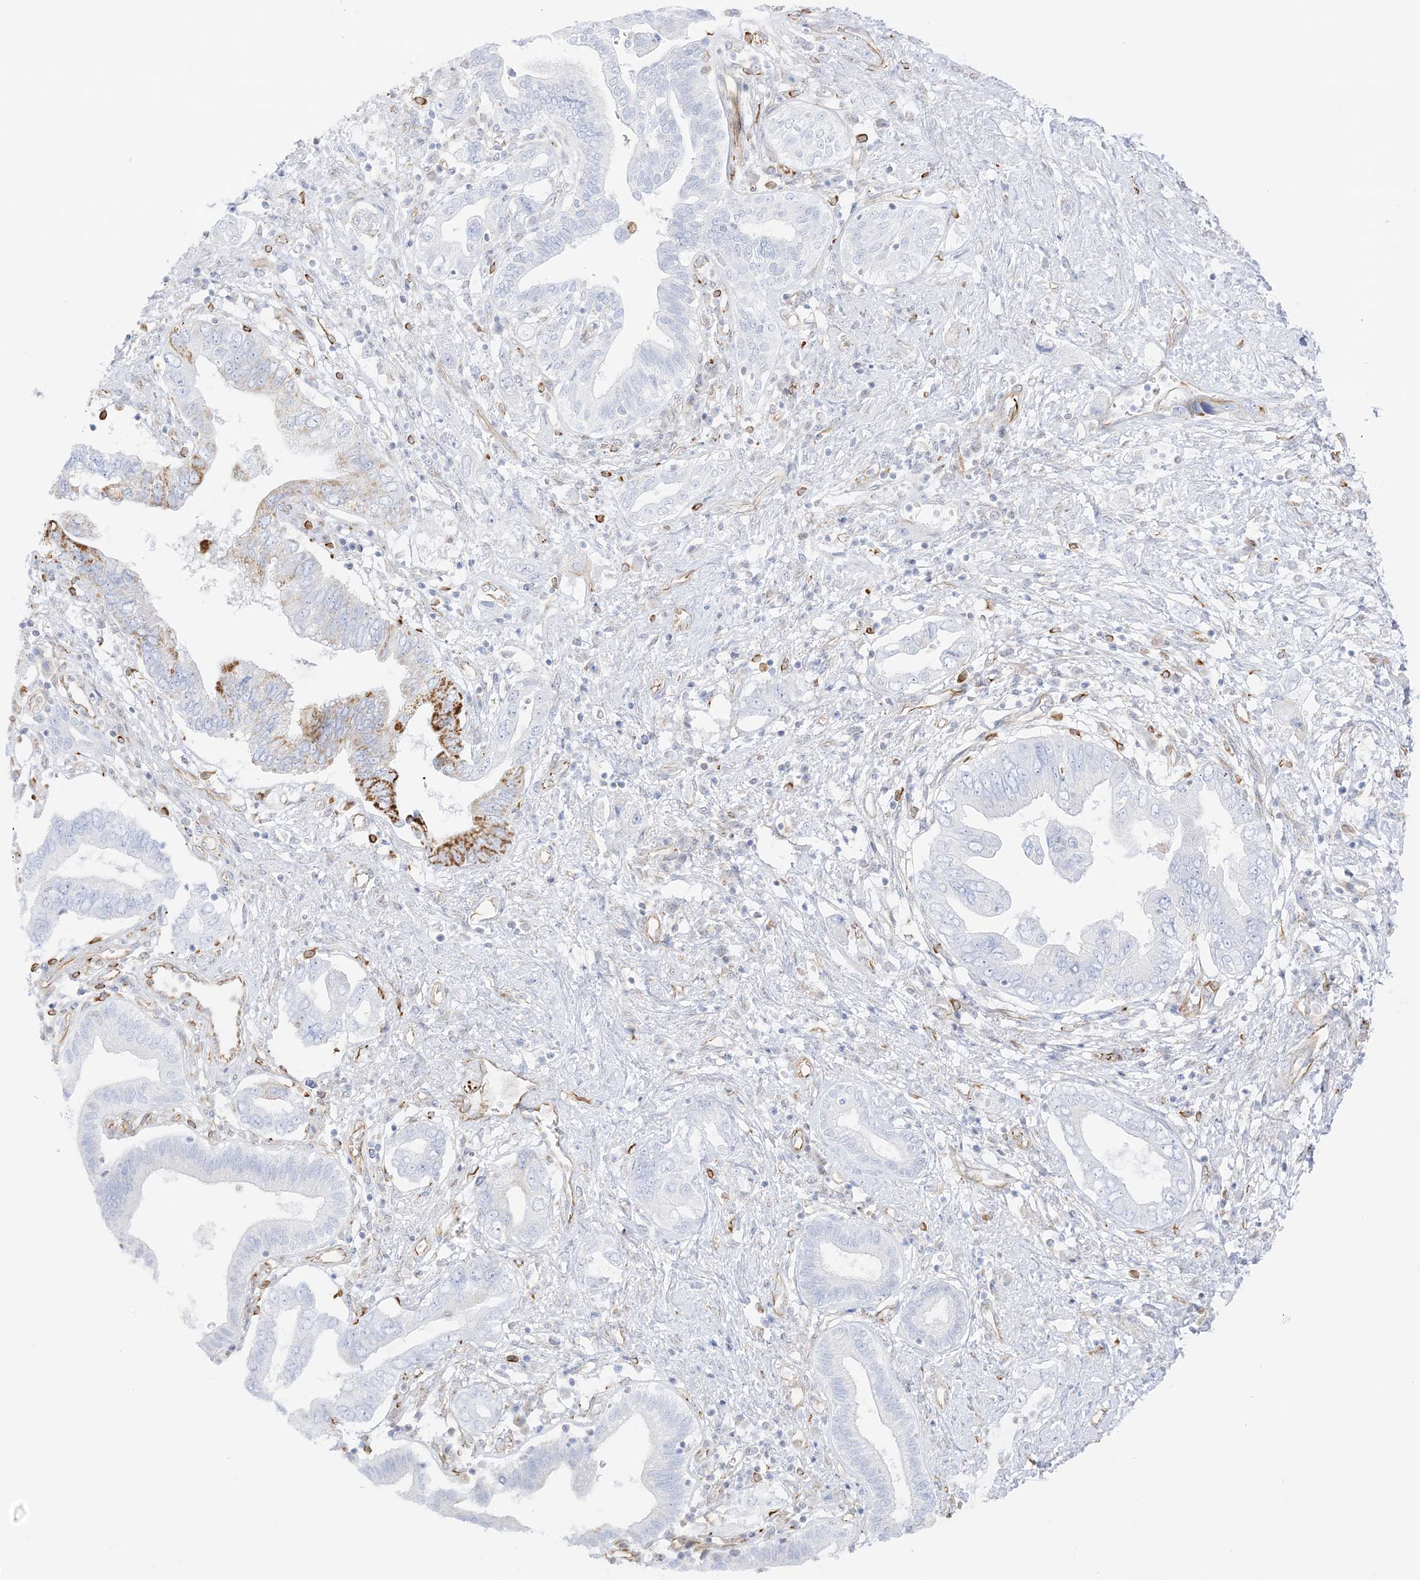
{"staining": {"intensity": "moderate", "quantity": "<25%", "location": "cytoplasmic/membranous"}, "tissue": "pancreatic cancer", "cell_type": "Tumor cells", "image_type": "cancer", "snomed": [{"axis": "morphology", "description": "Adenocarcinoma, NOS"}, {"axis": "topography", "description": "Pancreas"}], "caption": "IHC photomicrograph of pancreatic cancer stained for a protein (brown), which displays low levels of moderate cytoplasmic/membranous positivity in about <25% of tumor cells.", "gene": "PID1", "patient": {"sex": "female", "age": 73}}